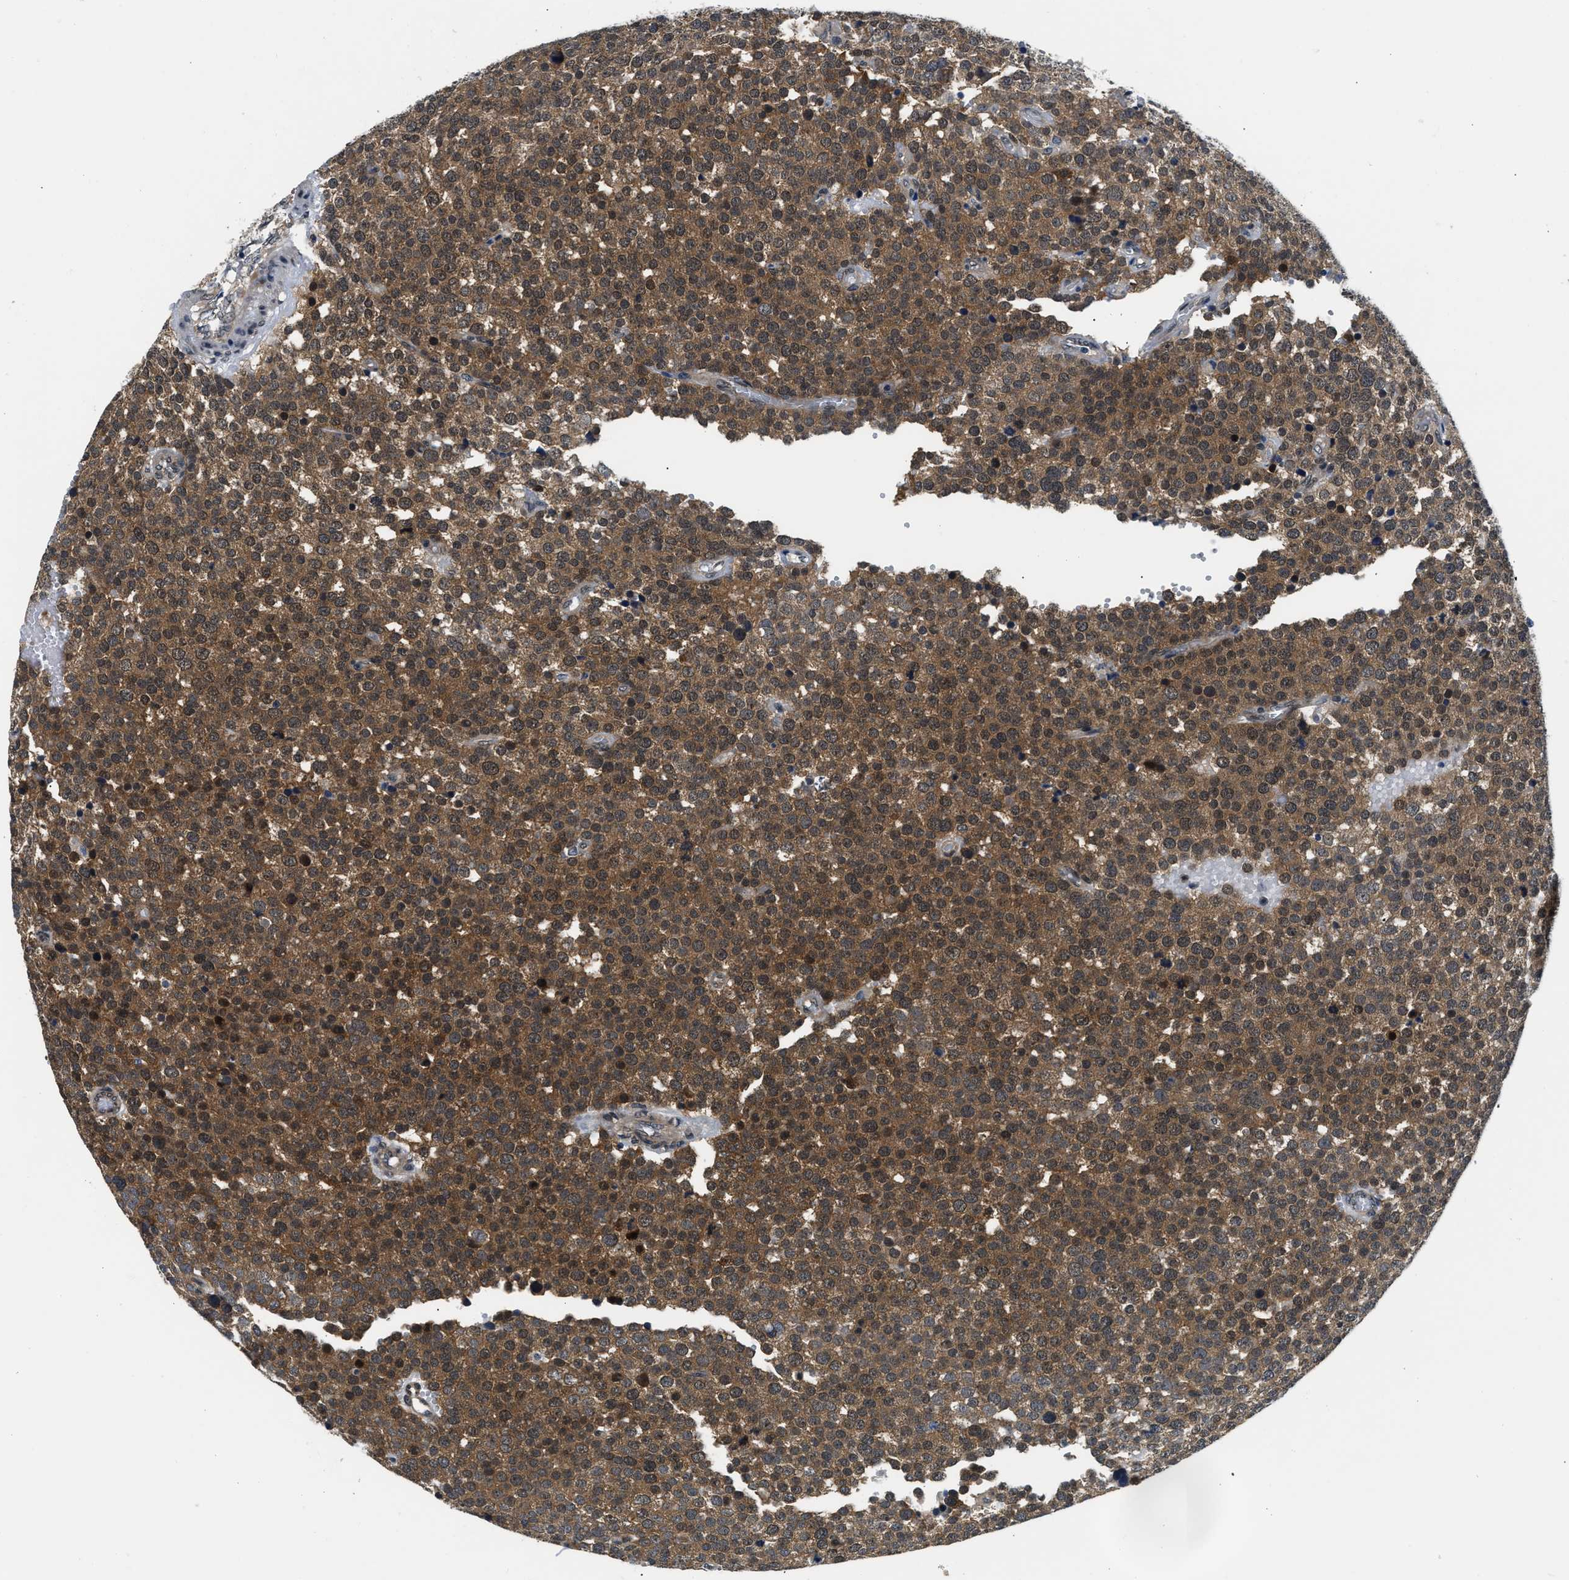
{"staining": {"intensity": "strong", "quantity": ">75%", "location": "cytoplasmic/membranous"}, "tissue": "testis cancer", "cell_type": "Tumor cells", "image_type": "cancer", "snomed": [{"axis": "morphology", "description": "Normal tissue, NOS"}, {"axis": "morphology", "description": "Seminoma, NOS"}, {"axis": "topography", "description": "Testis"}], "caption": "The immunohistochemical stain labels strong cytoplasmic/membranous positivity in tumor cells of testis seminoma tissue.", "gene": "SMAD4", "patient": {"sex": "male", "age": 71}}